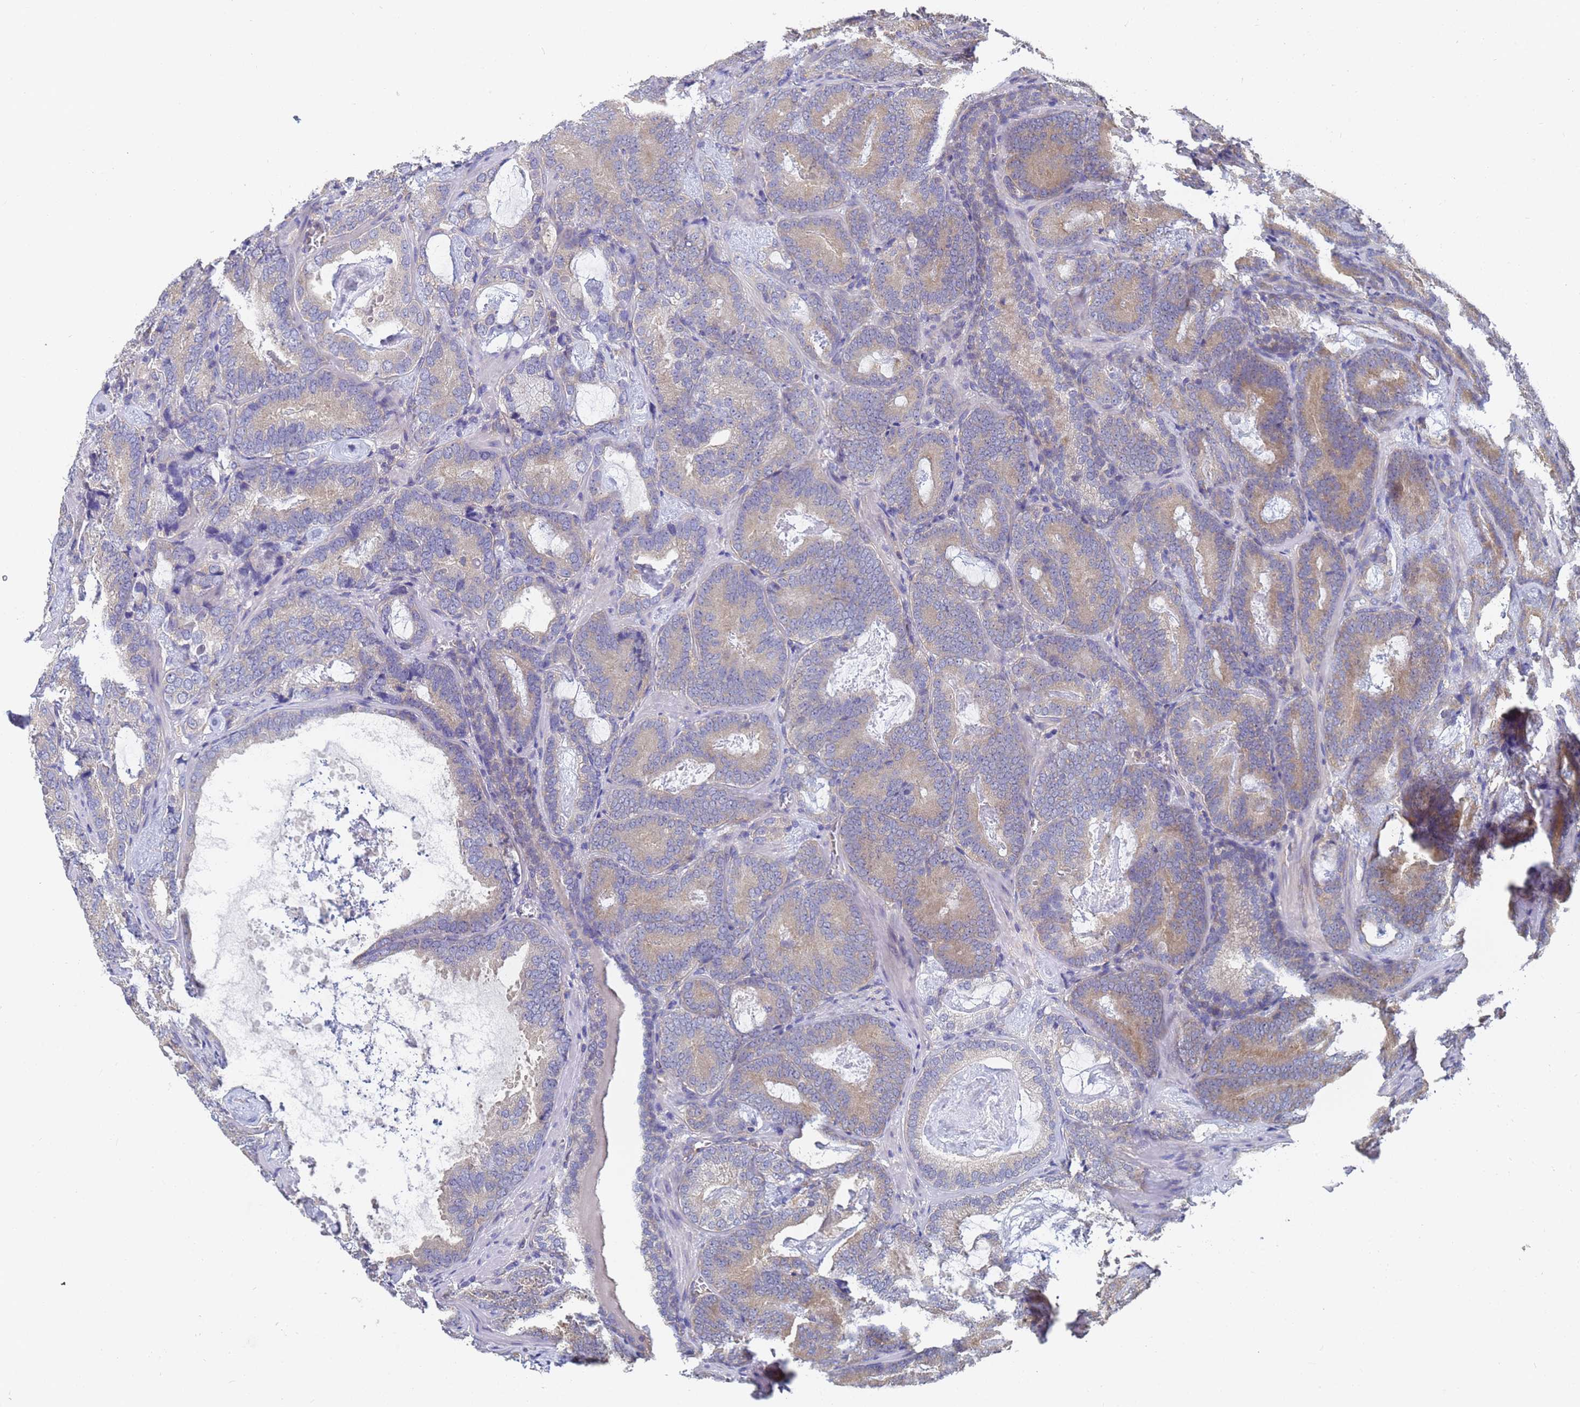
{"staining": {"intensity": "weak", "quantity": "25%-75%", "location": "cytoplasmic/membranous"}, "tissue": "prostate cancer", "cell_type": "Tumor cells", "image_type": "cancer", "snomed": [{"axis": "morphology", "description": "Adenocarcinoma, Low grade"}, {"axis": "topography", "description": "Prostate"}], "caption": "Protein staining of prostate cancer (adenocarcinoma (low-grade)) tissue demonstrates weak cytoplasmic/membranous expression in about 25%-75% of tumor cells.", "gene": "ALS2CL", "patient": {"sex": "male", "age": 60}}